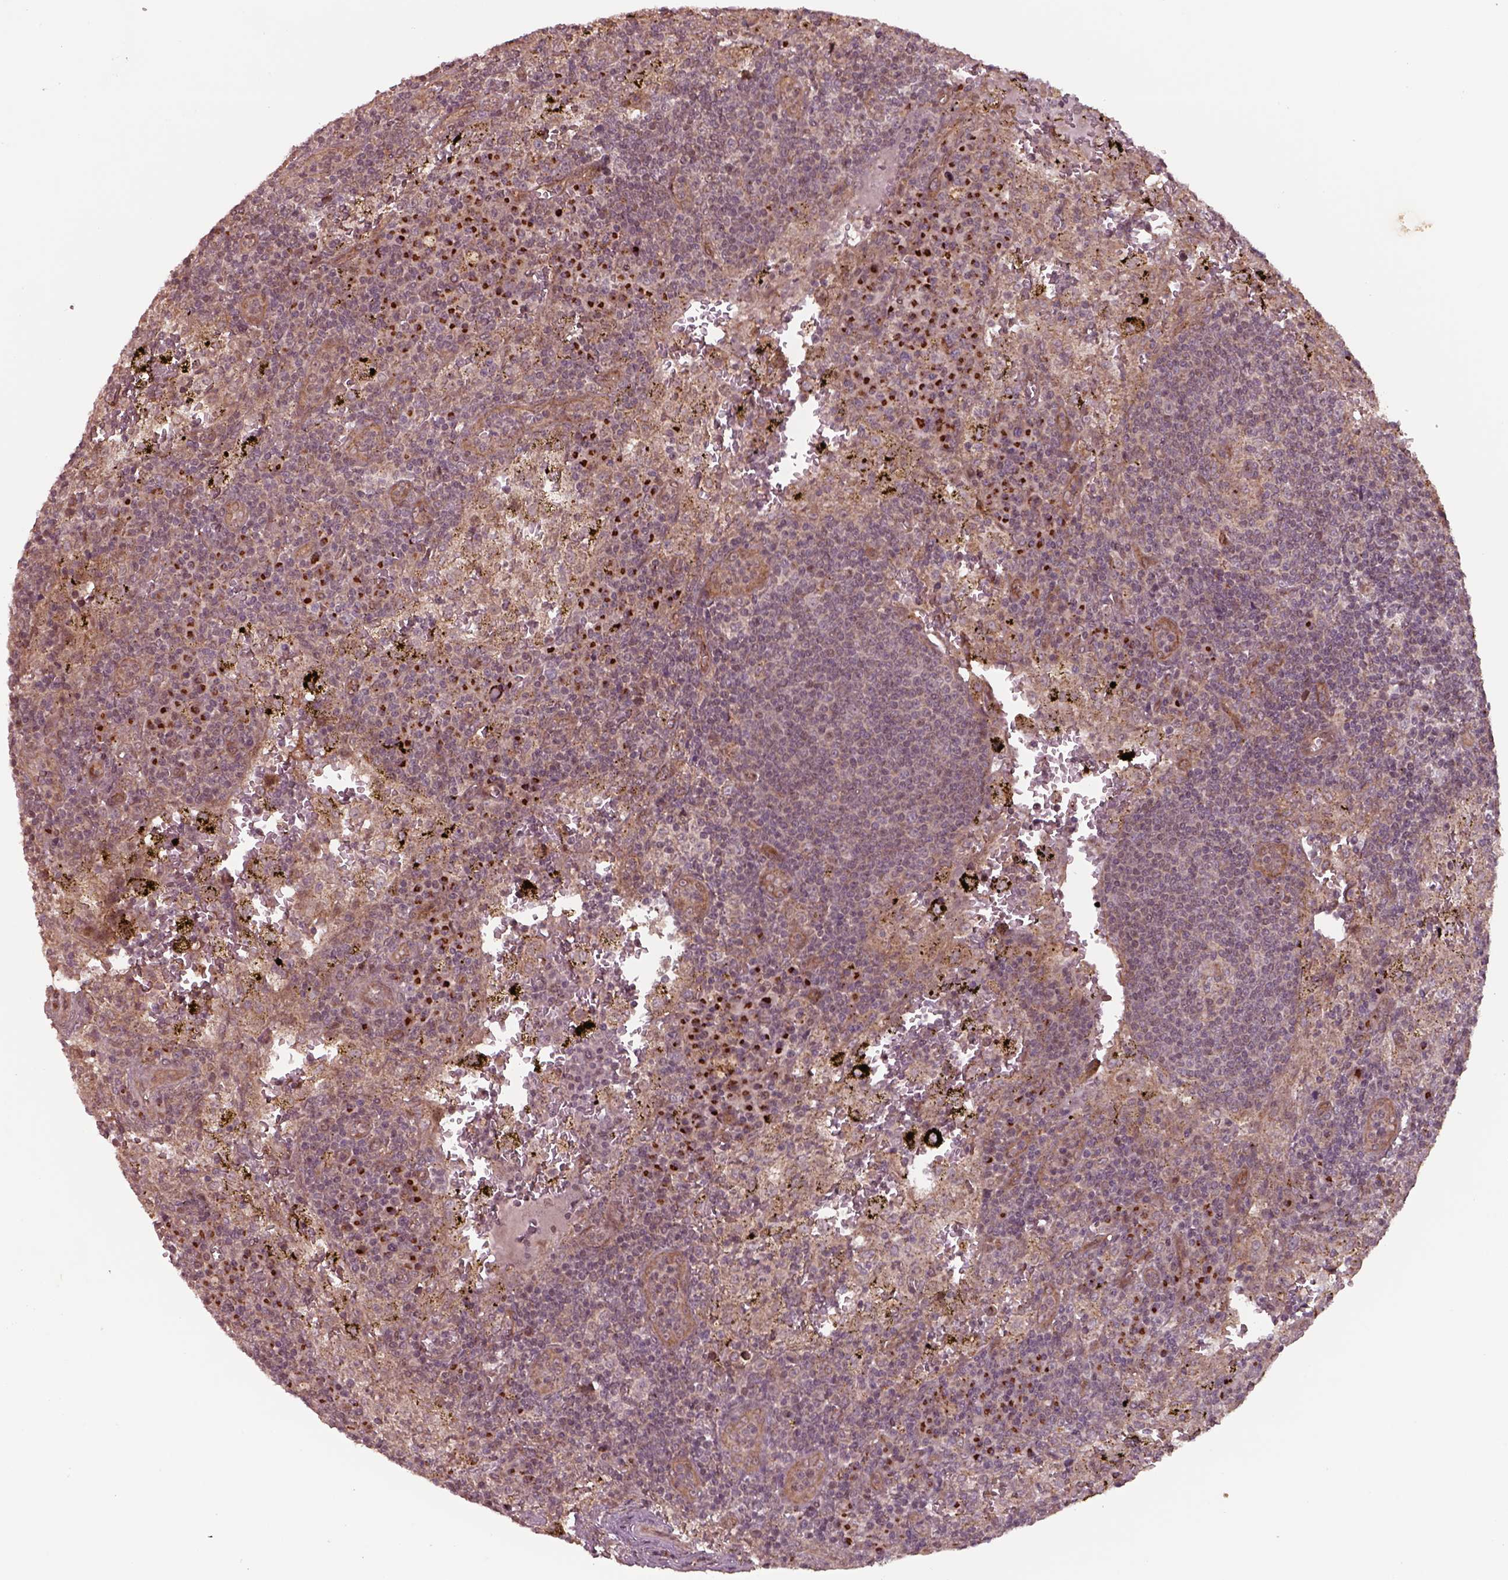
{"staining": {"intensity": "weak", "quantity": "<25%", "location": "cytoplasmic/membranous"}, "tissue": "lymph node", "cell_type": "Non-germinal center cells", "image_type": "normal", "snomed": [{"axis": "morphology", "description": "Normal tissue, NOS"}, {"axis": "topography", "description": "Lymph node"}], "caption": "DAB (3,3'-diaminobenzidine) immunohistochemical staining of normal lymph node displays no significant positivity in non-germinal center cells.", "gene": "CHMP3", "patient": {"sex": "male", "age": 62}}